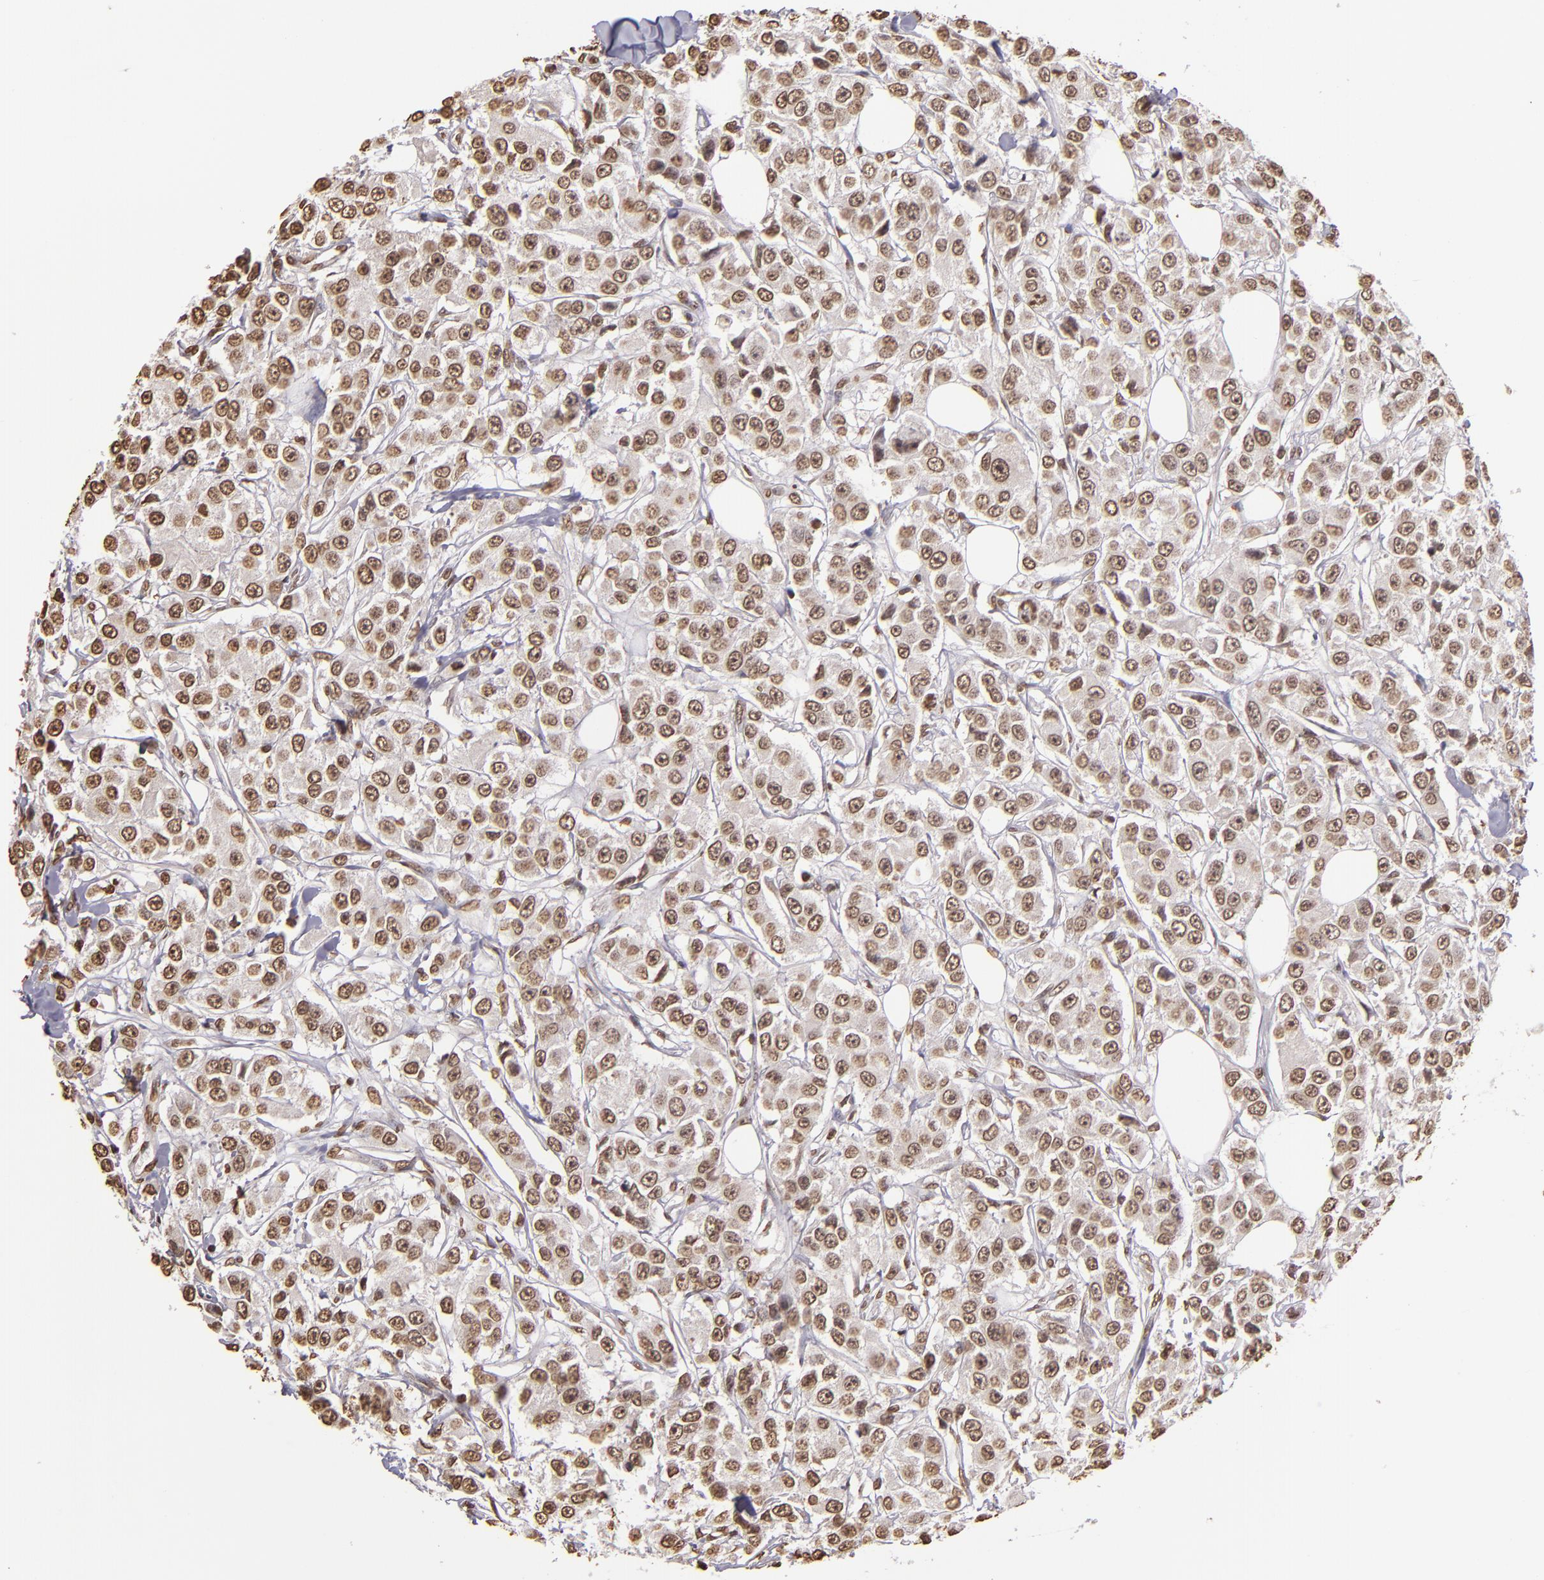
{"staining": {"intensity": "weak", "quantity": ">75%", "location": "nuclear"}, "tissue": "breast cancer", "cell_type": "Tumor cells", "image_type": "cancer", "snomed": [{"axis": "morphology", "description": "Duct carcinoma"}, {"axis": "topography", "description": "Breast"}], "caption": "A photomicrograph showing weak nuclear expression in approximately >75% of tumor cells in infiltrating ductal carcinoma (breast), as visualized by brown immunohistochemical staining.", "gene": "LBX1", "patient": {"sex": "female", "age": 58}}